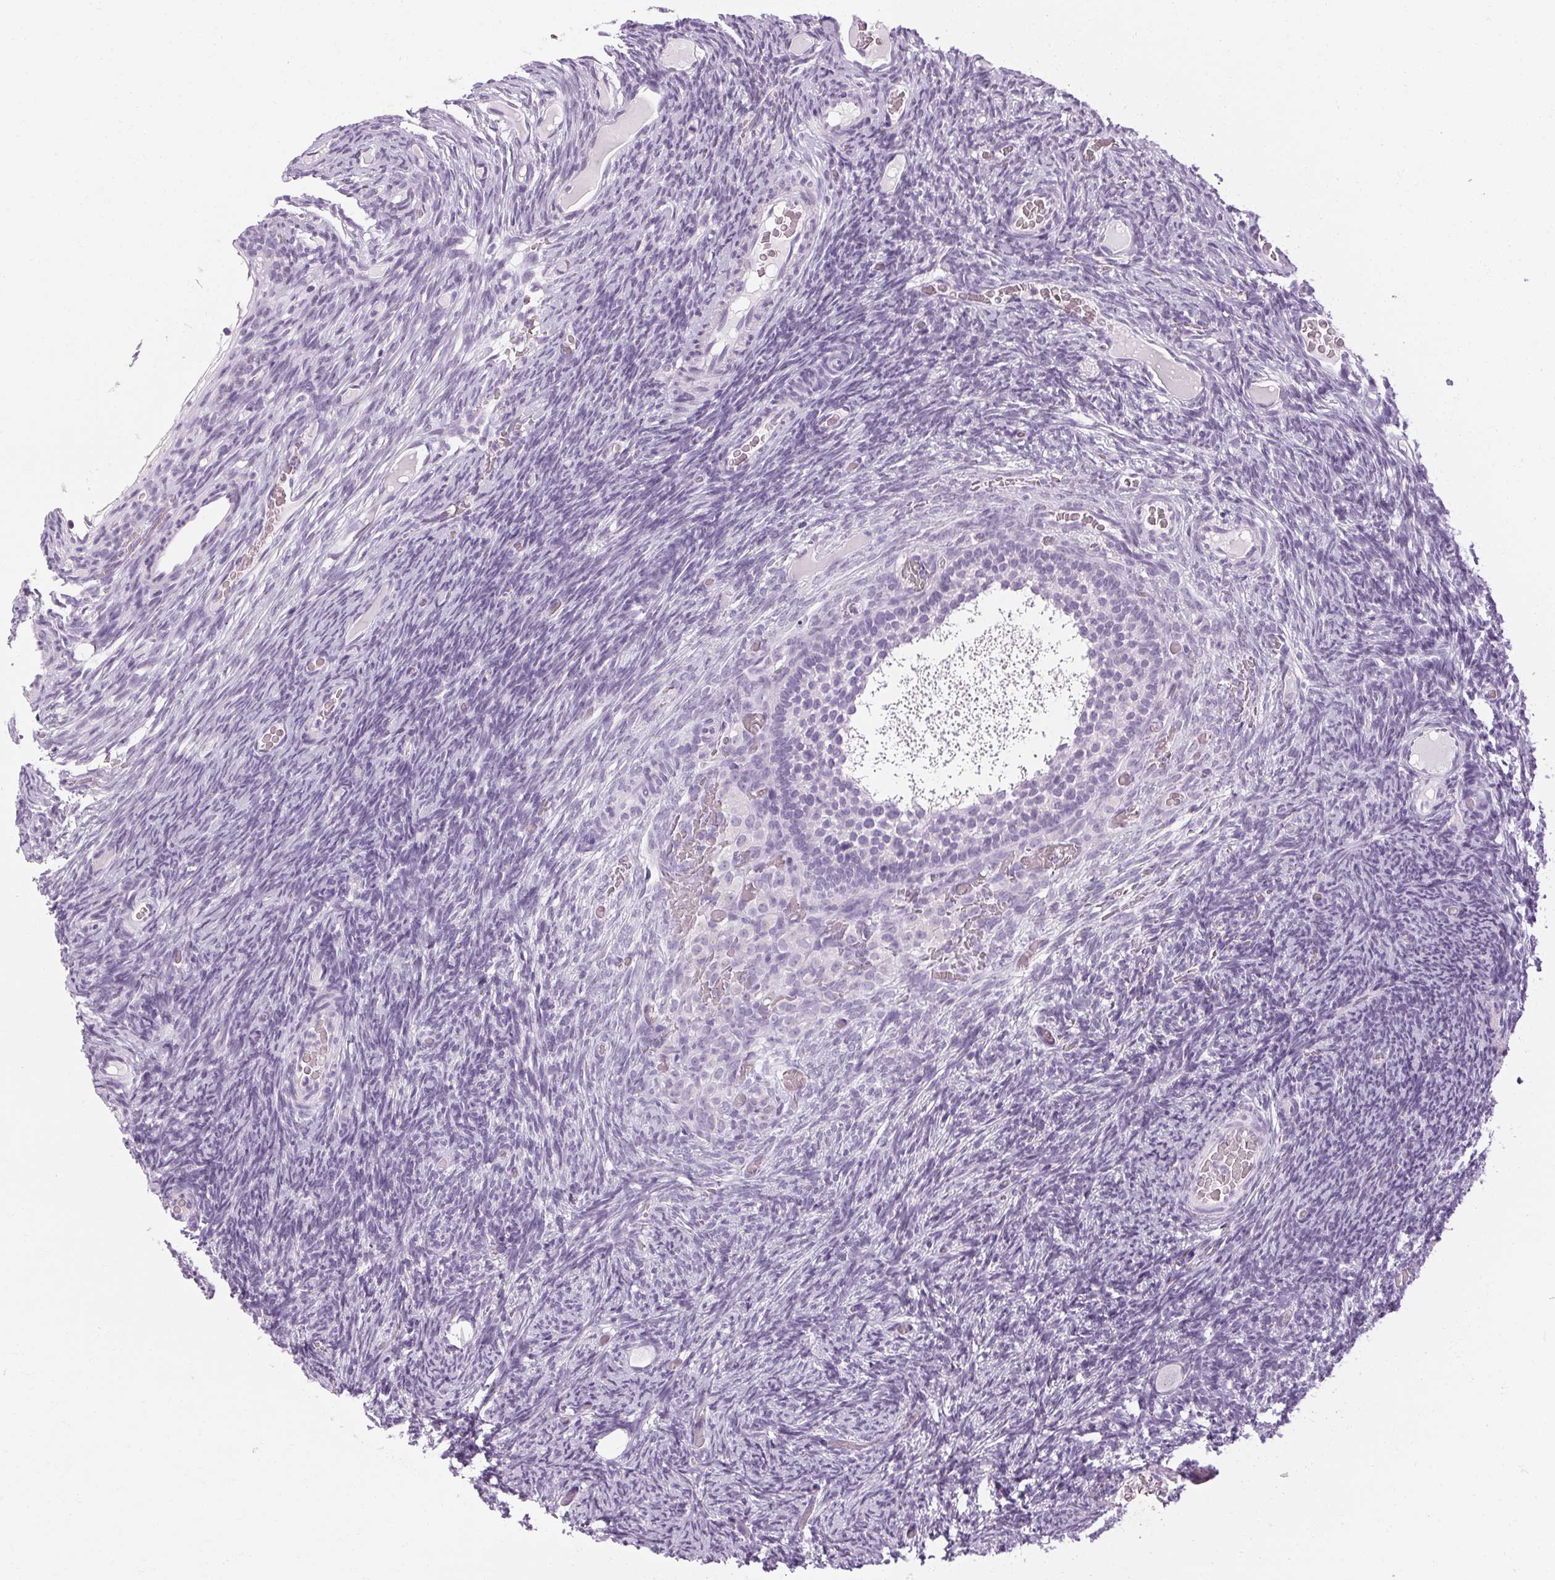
{"staining": {"intensity": "negative", "quantity": "none", "location": "none"}, "tissue": "ovary", "cell_type": "Follicle cells", "image_type": "normal", "snomed": [{"axis": "morphology", "description": "Normal tissue, NOS"}, {"axis": "topography", "description": "Ovary"}], "caption": "A photomicrograph of ovary stained for a protein displays no brown staining in follicle cells.", "gene": "POMC", "patient": {"sex": "female", "age": 34}}